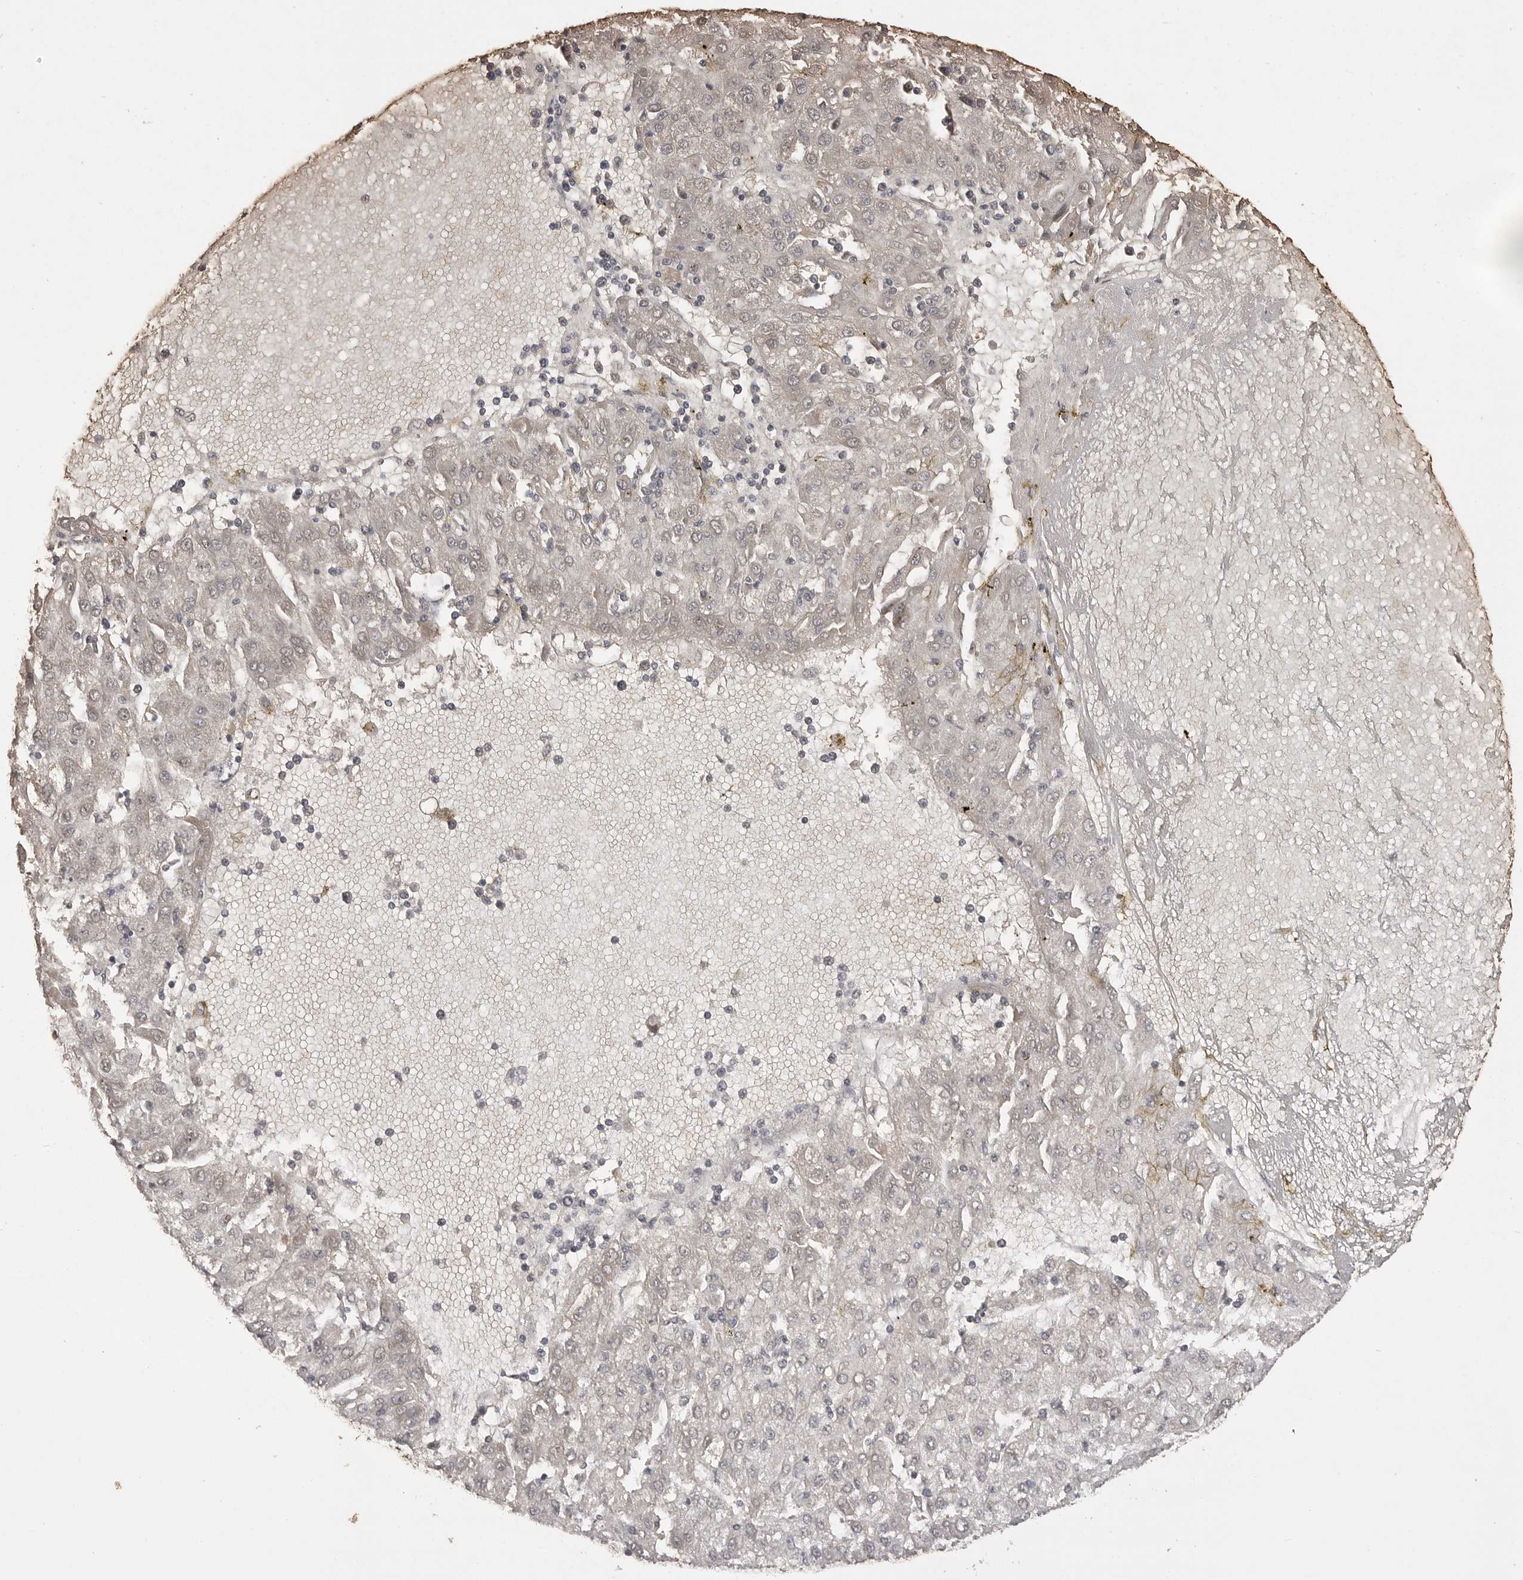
{"staining": {"intensity": "negative", "quantity": "none", "location": "none"}, "tissue": "liver cancer", "cell_type": "Tumor cells", "image_type": "cancer", "snomed": [{"axis": "morphology", "description": "Carcinoma, Hepatocellular, NOS"}, {"axis": "topography", "description": "Liver"}], "caption": "Hepatocellular carcinoma (liver) was stained to show a protein in brown. There is no significant expression in tumor cells.", "gene": "ASPSCR1", "patient": {"sex": "male", "age": 72}}